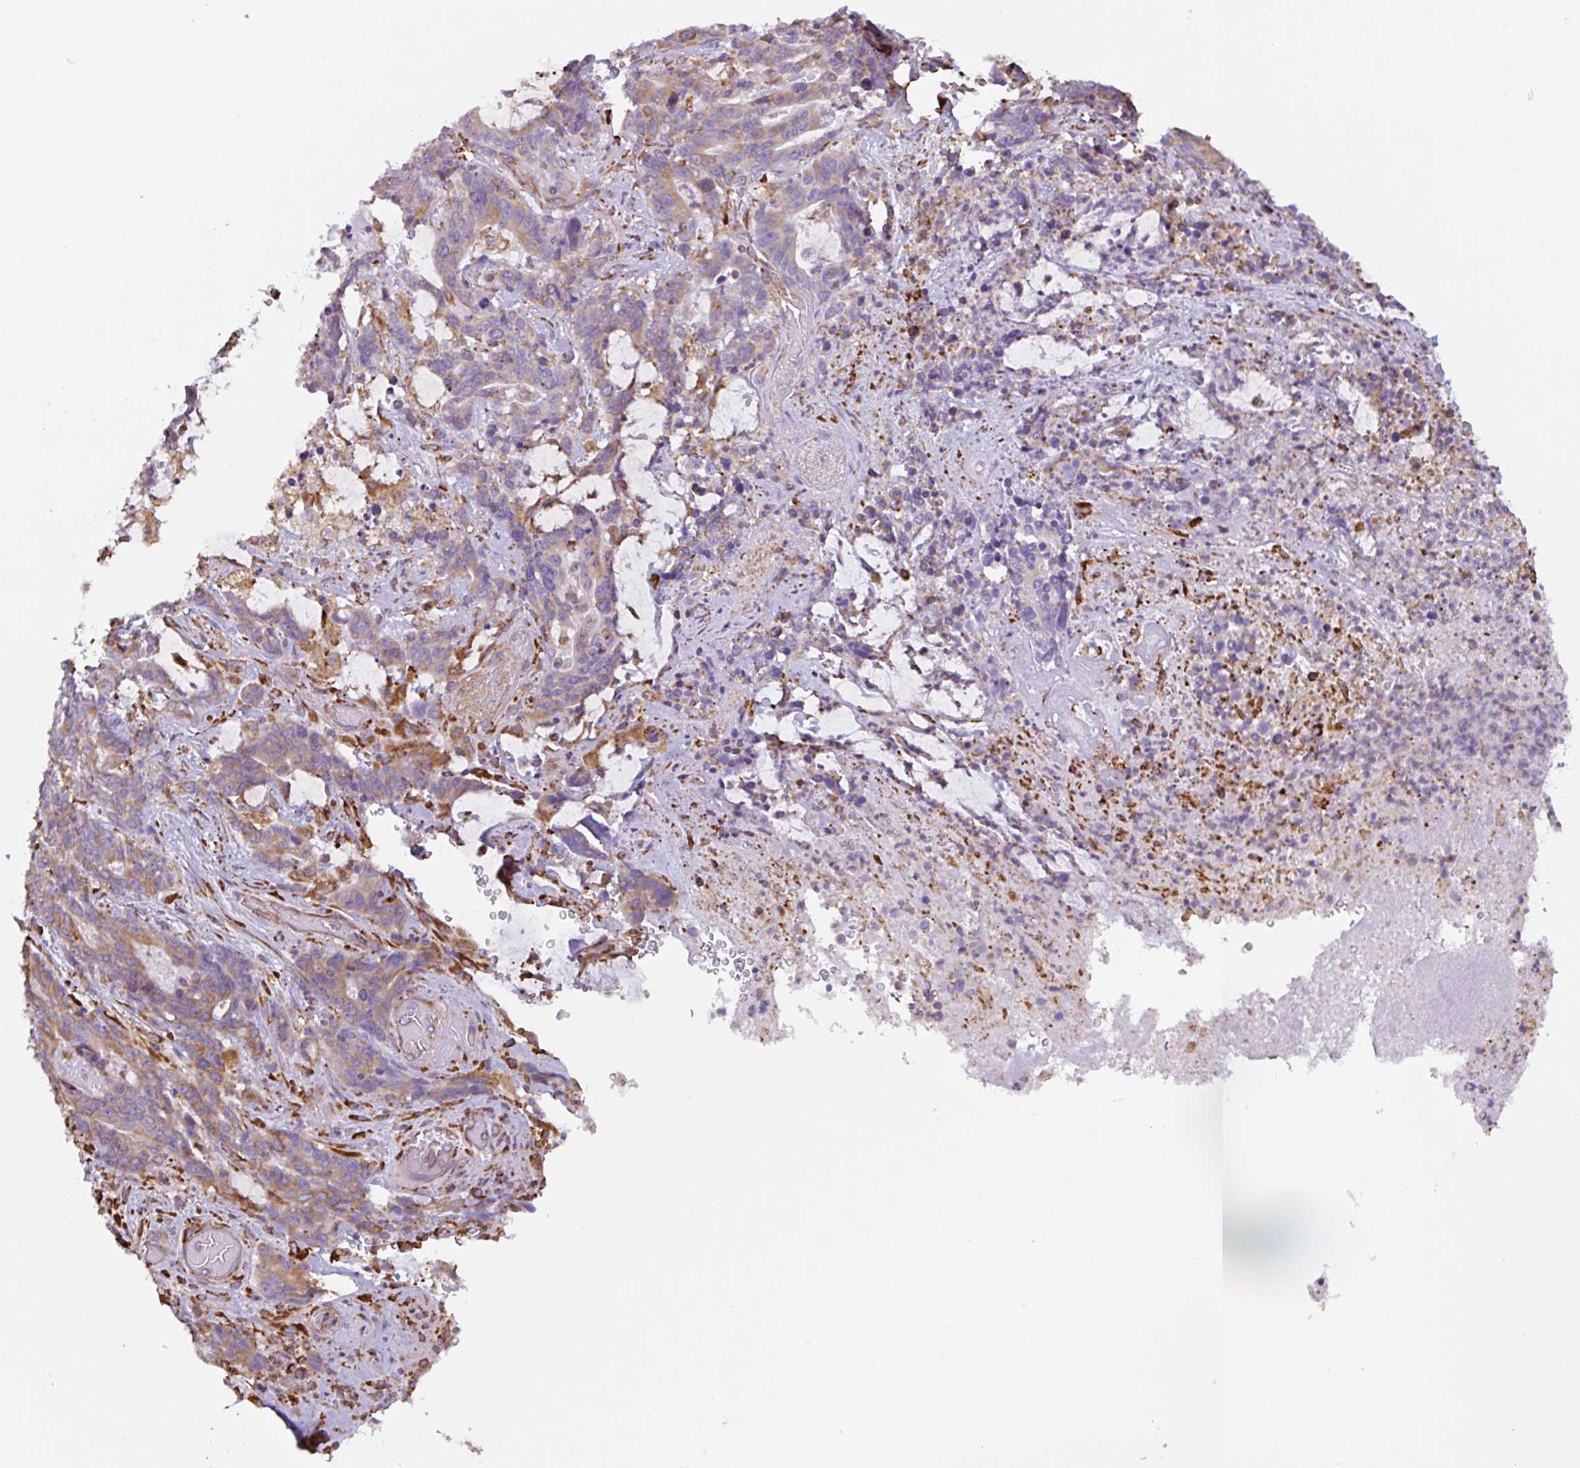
{"staining": {"intensity": "weak", "quantity": ">75%", "location": "cytoplasmic/membranous"}, "tissue": "stomach cancer", "cell_type": "Tumor cells", "image_type": "cancer", "snomed": [{"axis": "morphology", "description": "Normal tissue, NOS"}, {"axis": "morphology", "description": "Adenocarcinoma, NOS"}, {"axis": "topography", "description": "Stomach"}], "caption": "Immunohistochemistry image of human stomach adenocarcinoma stained for a protein (brown), which exhibits low levels of weak cytoplasmic/membranous staining in approximately >75% of tumor cells.", "gene": "DOK4", "patient": {"sex": "female", "age": 64}}